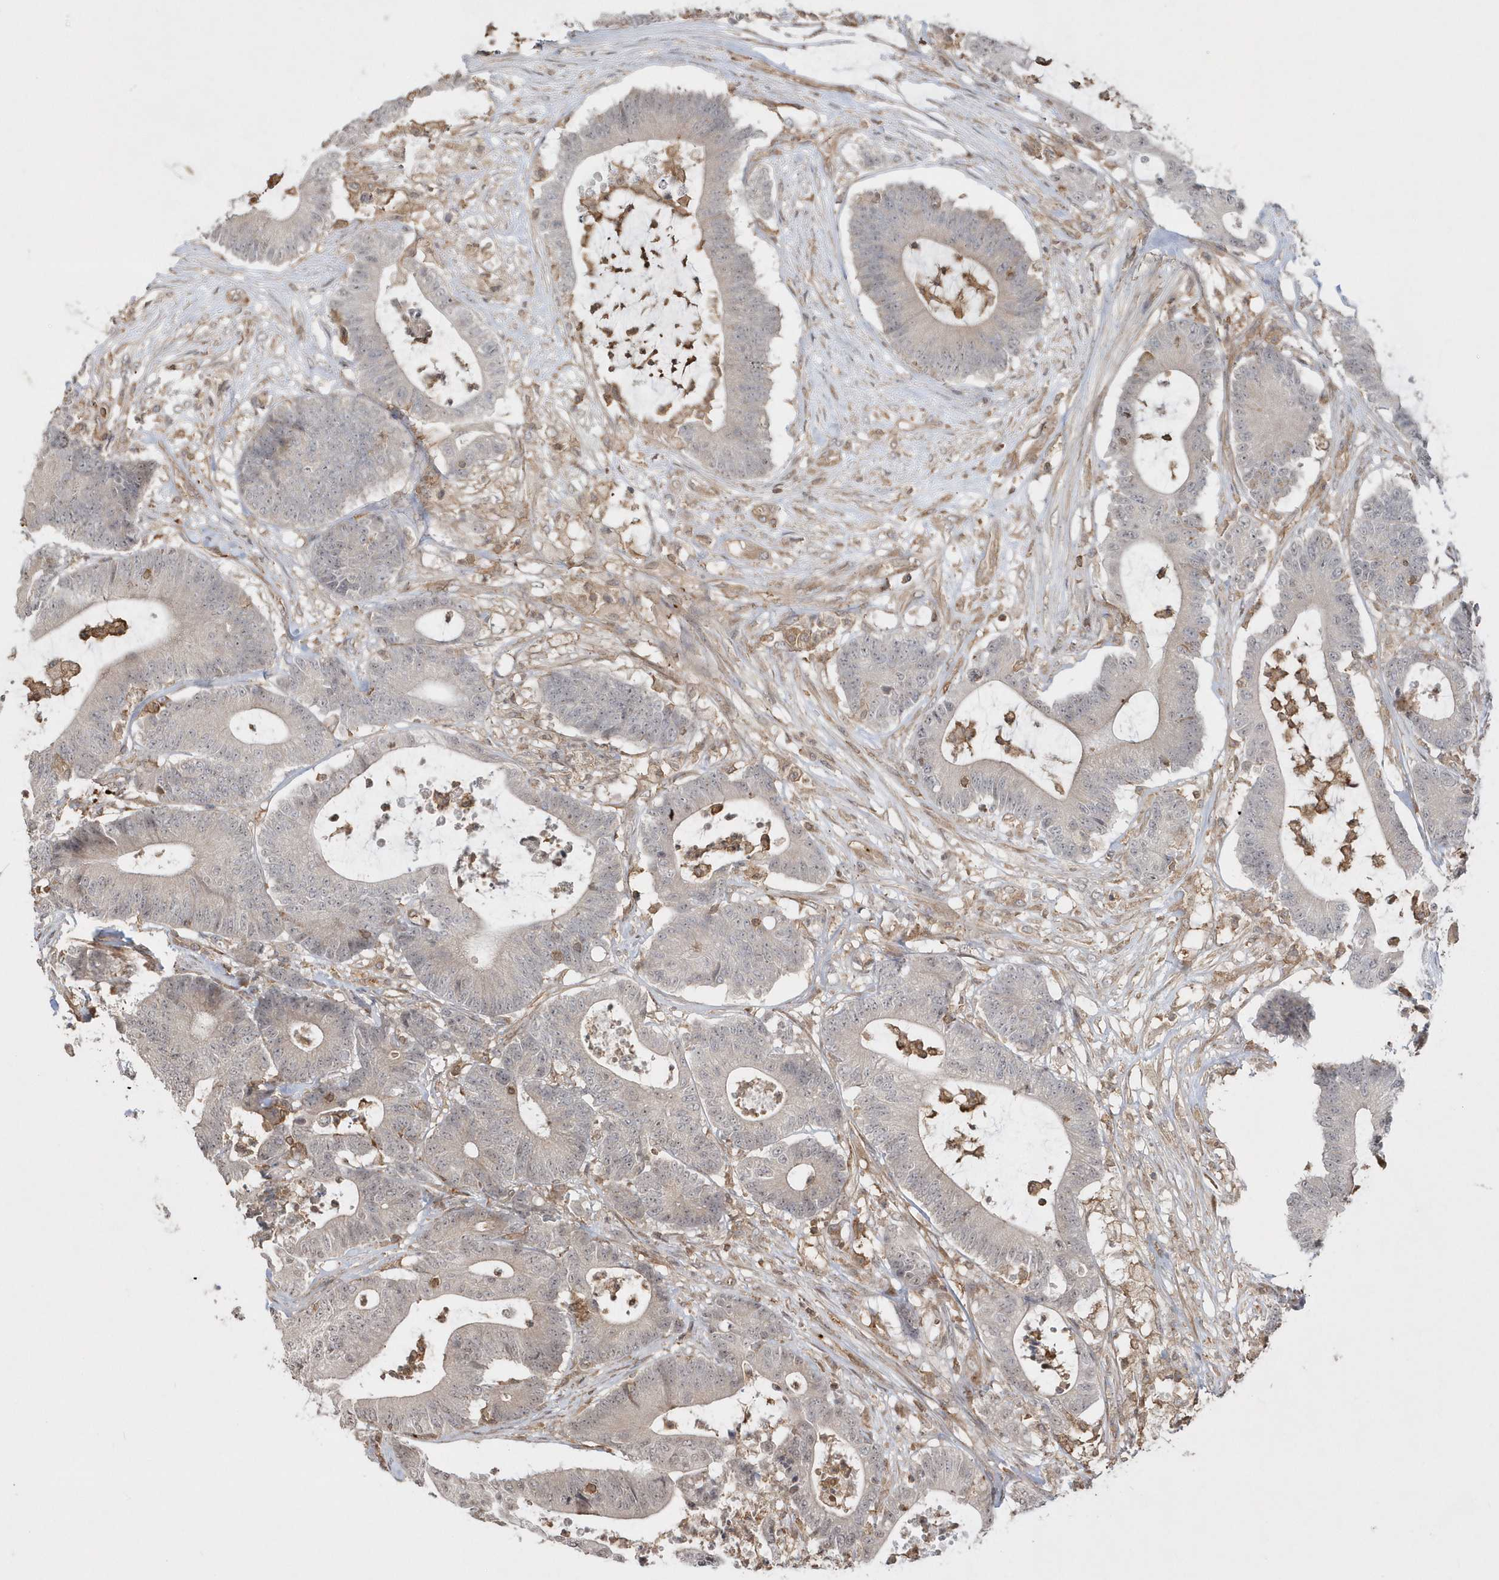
{"staining": {"intensity": "negative", "quantity": "none", "location": "none"}, "tissue": "colorectal cancer", "cell_type": "Tumor cells", "image_type": "cancer", "snomed": [{"axis": "morphology", "description": "Adenocarcinoma, NOS"}, {"axis": "topography", "description": "Colon"}], "caption": "Tumor cells show no significant protein positivity in colorectal cancer (adenocarcinoma). The staining was performed using DAB to visualize the protein expression in brown, while the nuclei were stained in blue with hematoxylin (Magnification: 20x).", "gene": "BSN", "patient": {"sex": "female", "age": 84}}